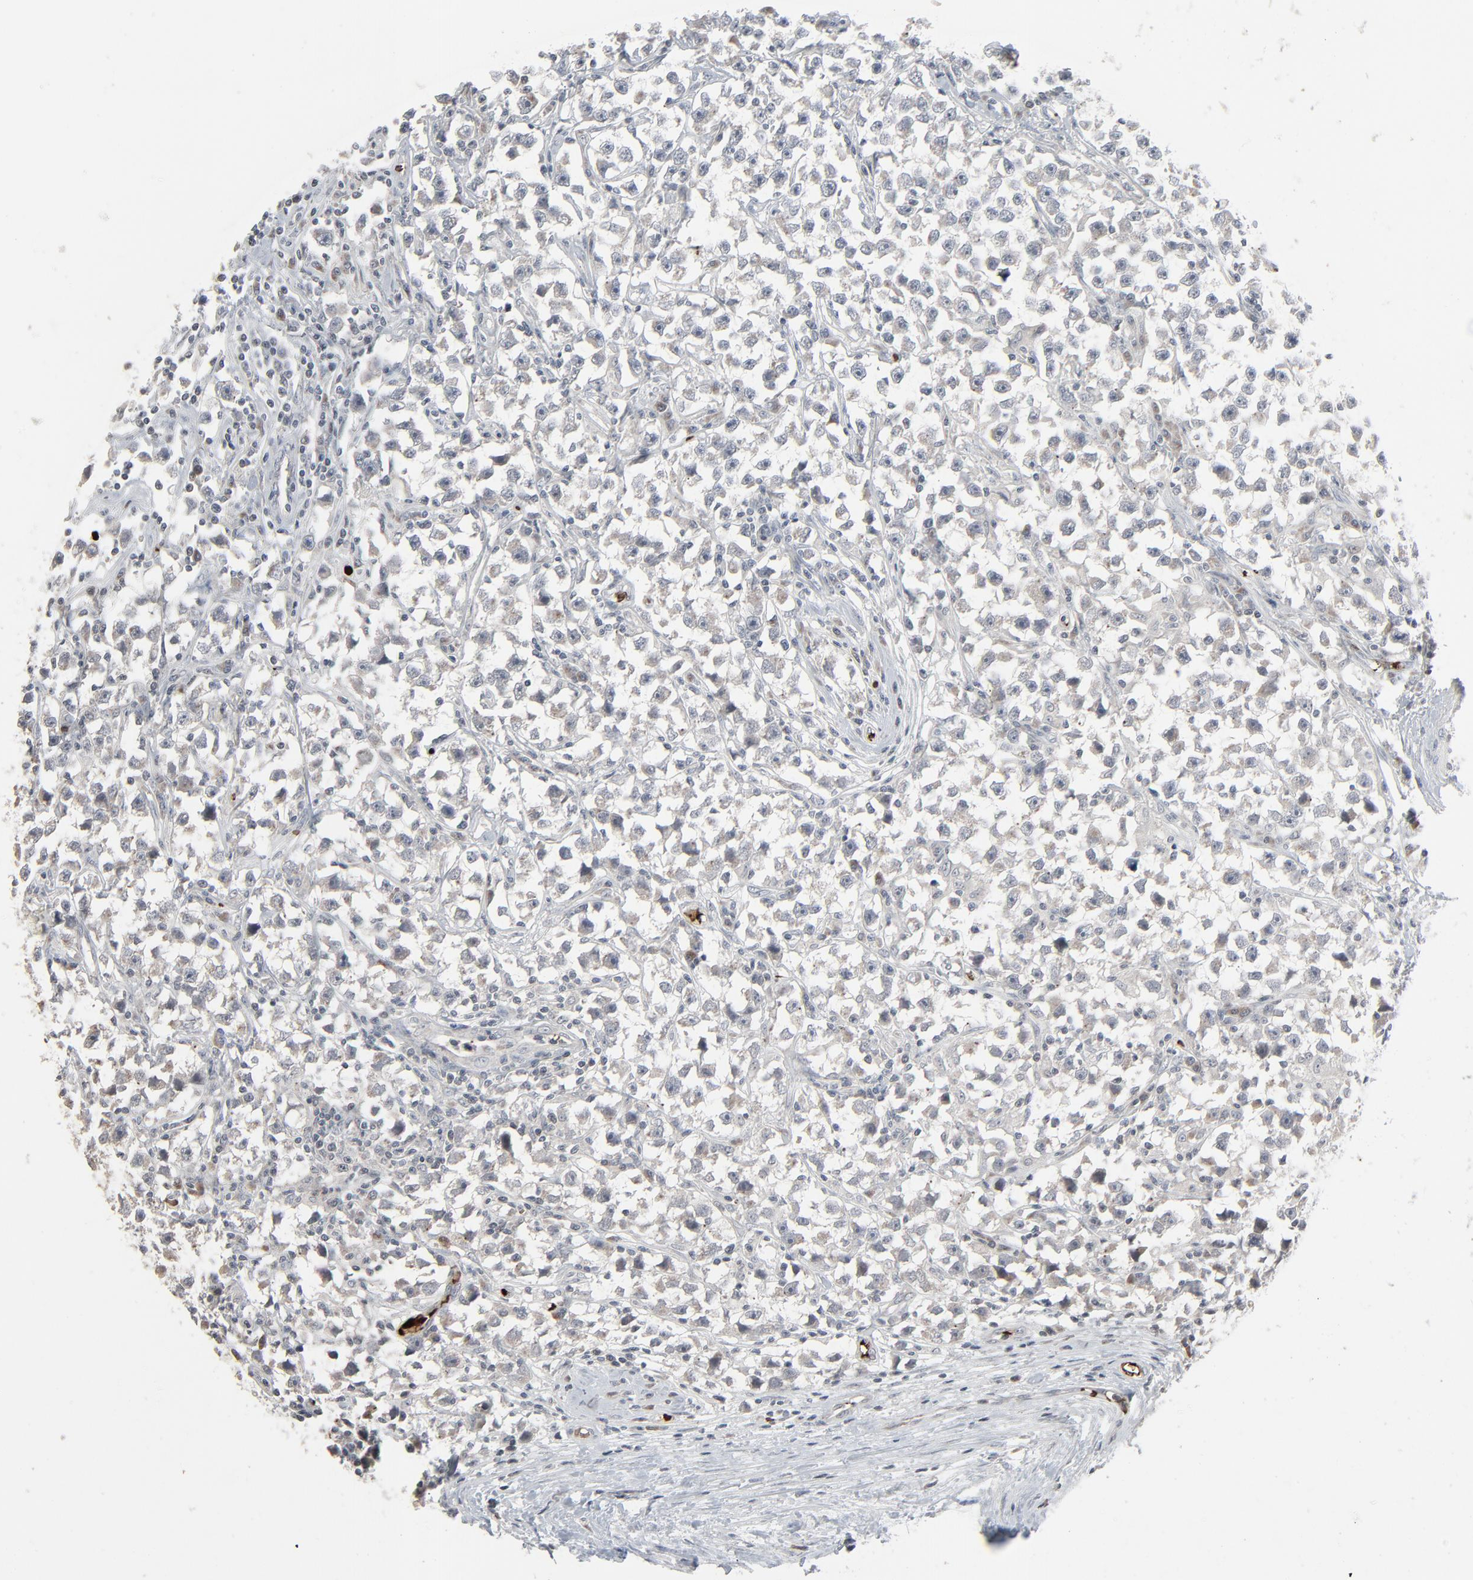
{"staining": {"intensity": "negative", "quantity": "none", "location": "none"}, "tissue": "testis cancer", "cell_type": "Tumor cells", "image_type": "cancer", "snomed": [{"axis": "morphology", "description": "Seminoma, NOS"}, {"axis": "topography", "description": "Testis"}], "caption": "This histopathology image is of testis cancer (seminoma) stained with immunohistochemistry (IHC) to label a protein in brown with the nuclei are counter-stained blue. There is no positivity in tumor cells.", "gene": "SAGE1", "patient": {"sex": "male", "age": 33}}